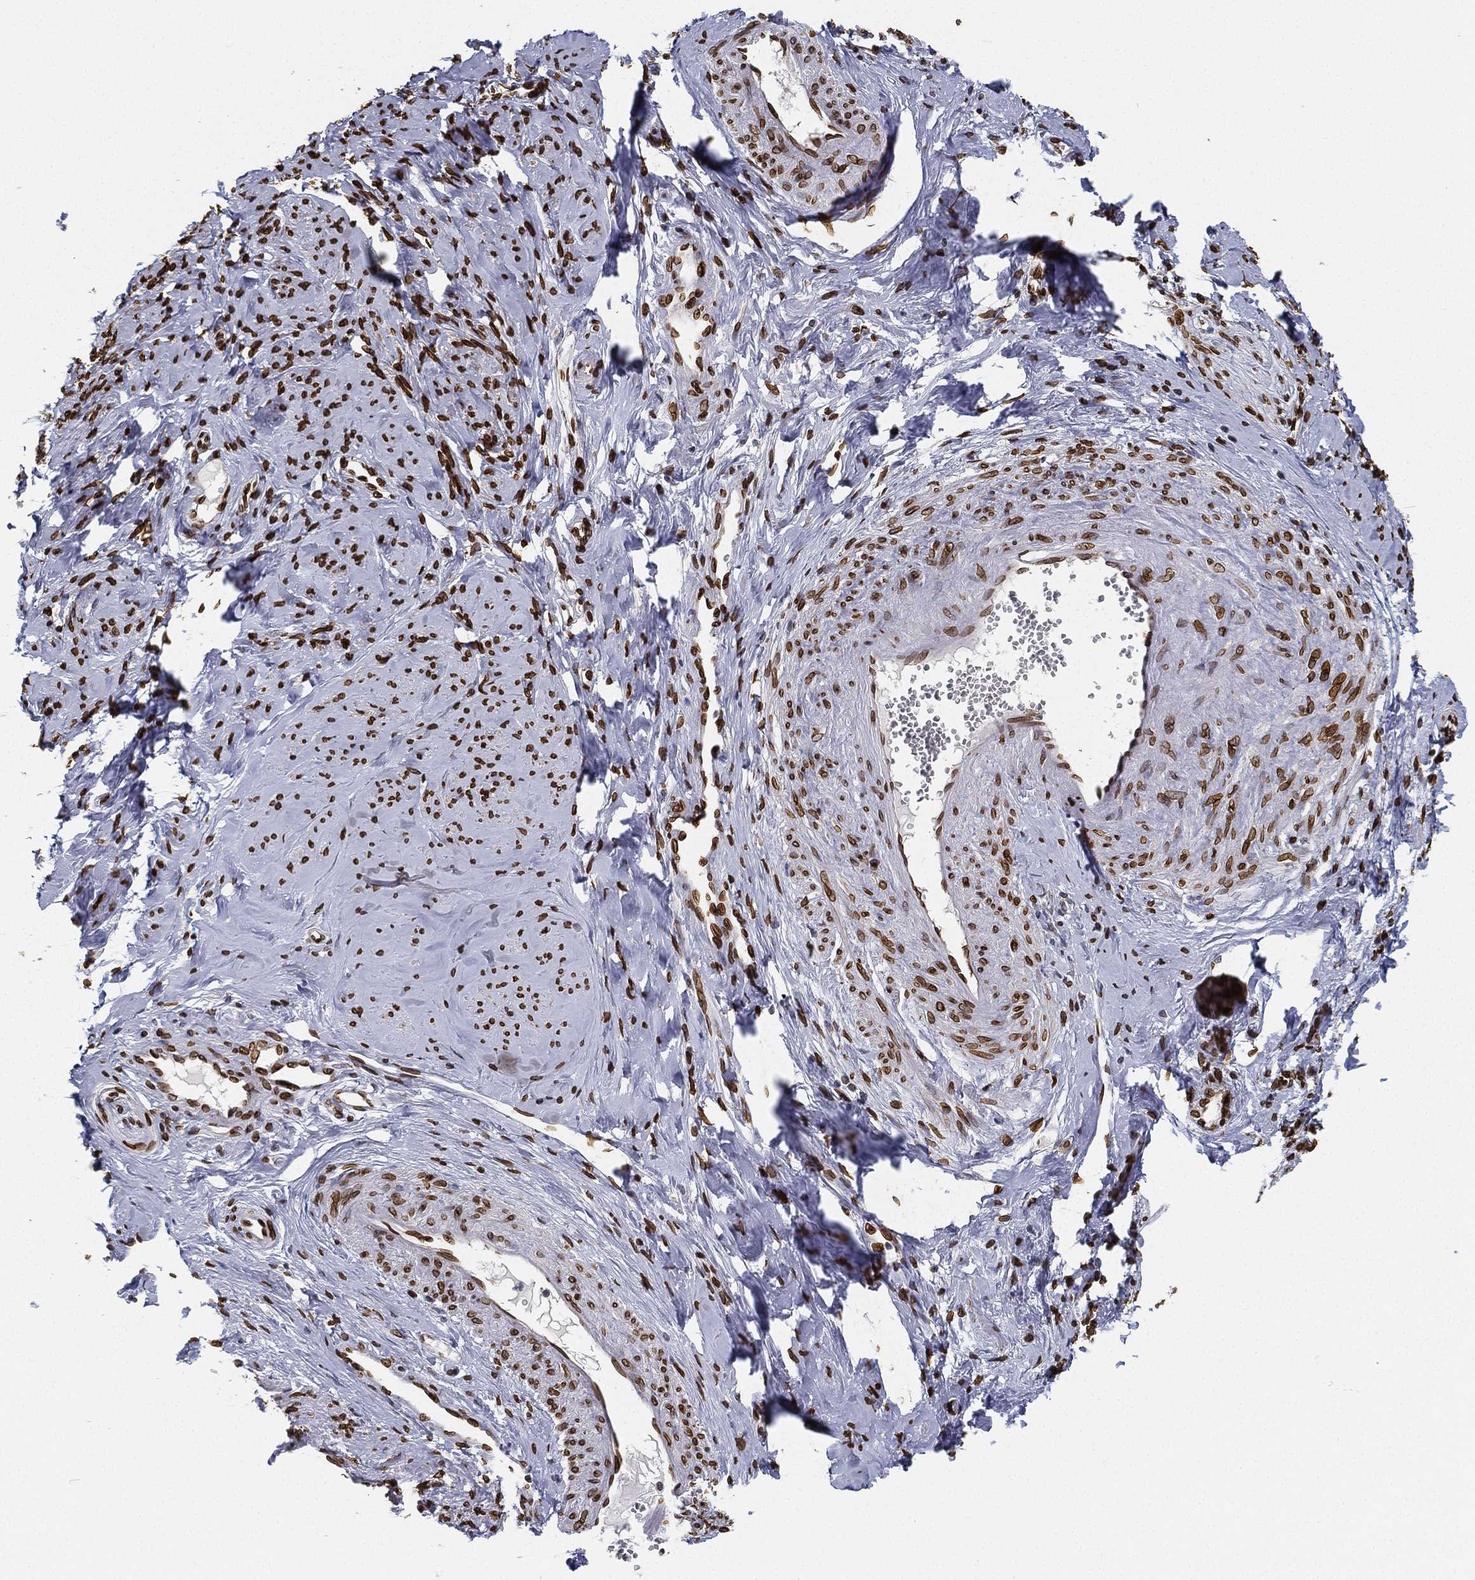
{"staining": {"intensity": "strong", "quantity": ">75%", "location": "cytoplasmic/membranous,nuclear"}, "tissue": "smooth muscle", "cell_type": "Smooth muscle cells", "image_type": "normal", "snomed": [{"axis": "morphology", "description": "Normal tissue, NOS"}, {"axis": "topography", "description": "Smooth muscle"}], "caption": "Human smooth muscle stained with a brown dye shows strong cytoplasmic/membranous,nuclear positive positivity in about >75% of smooth muscle cells.", "gene": "PALB2", "patient": {"sex": "female", "age": 48}}